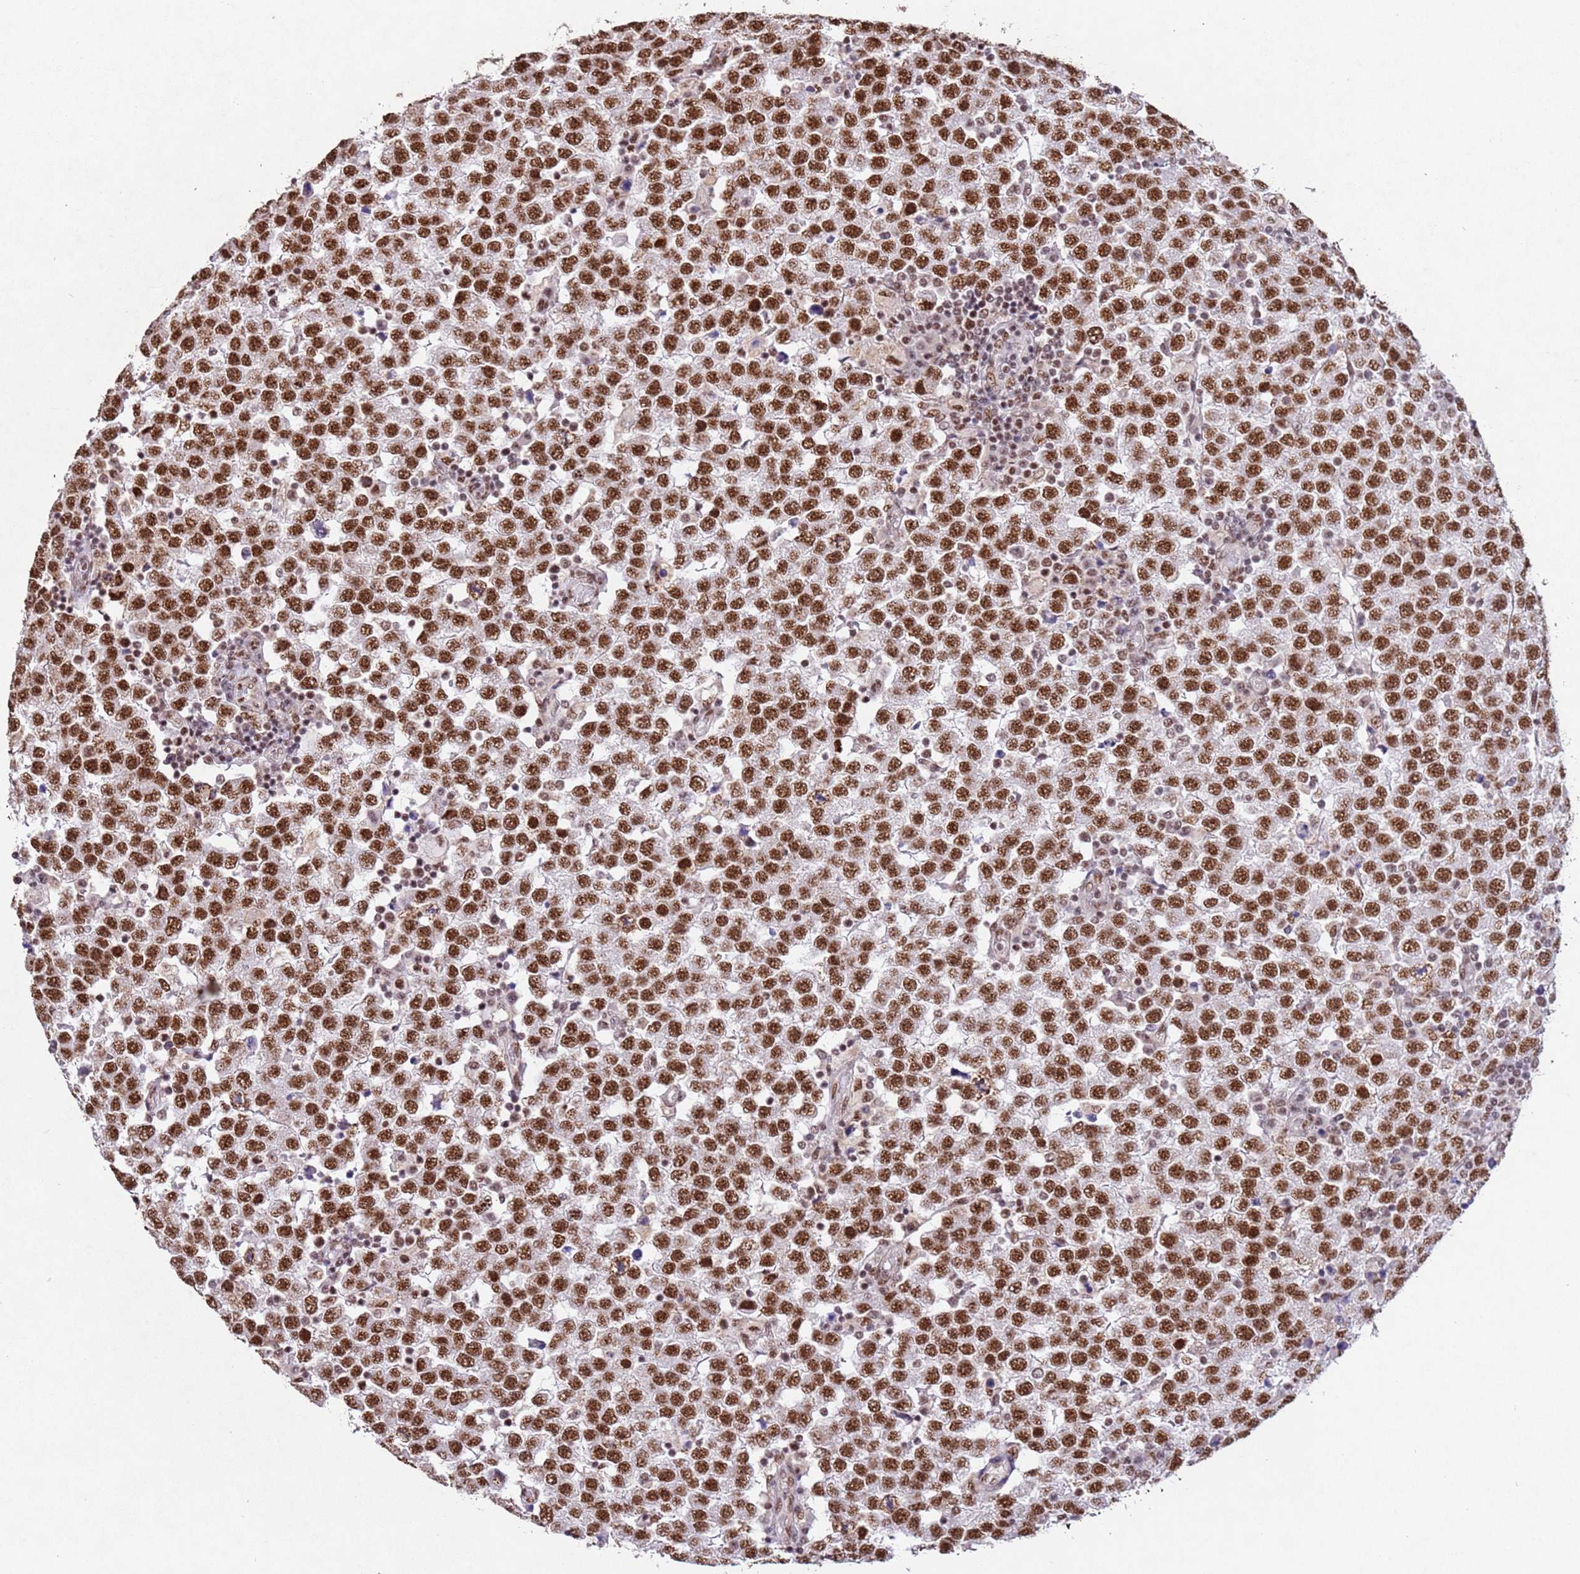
{"staining": {"intensity": "strong", "quantity": ">75%", "location": "nuclear"}, "tissue": "testis cancer", "cell_type": "Tumor cells", "image_type": "cancer", "snomed": [{"axis": "morphology", "description": "Seminoma, NOS"}, {"axis": "topography", "description": "Testis"}], "caption": "IHC (DAB (3,3'-diaminobenzidine)) staining of human seminoma (testis) exhibits strong nuclear protein expression in about >75% of tumor cells.", "gene": "ESF1", "patient": {"sex": "male", "age": 34}}